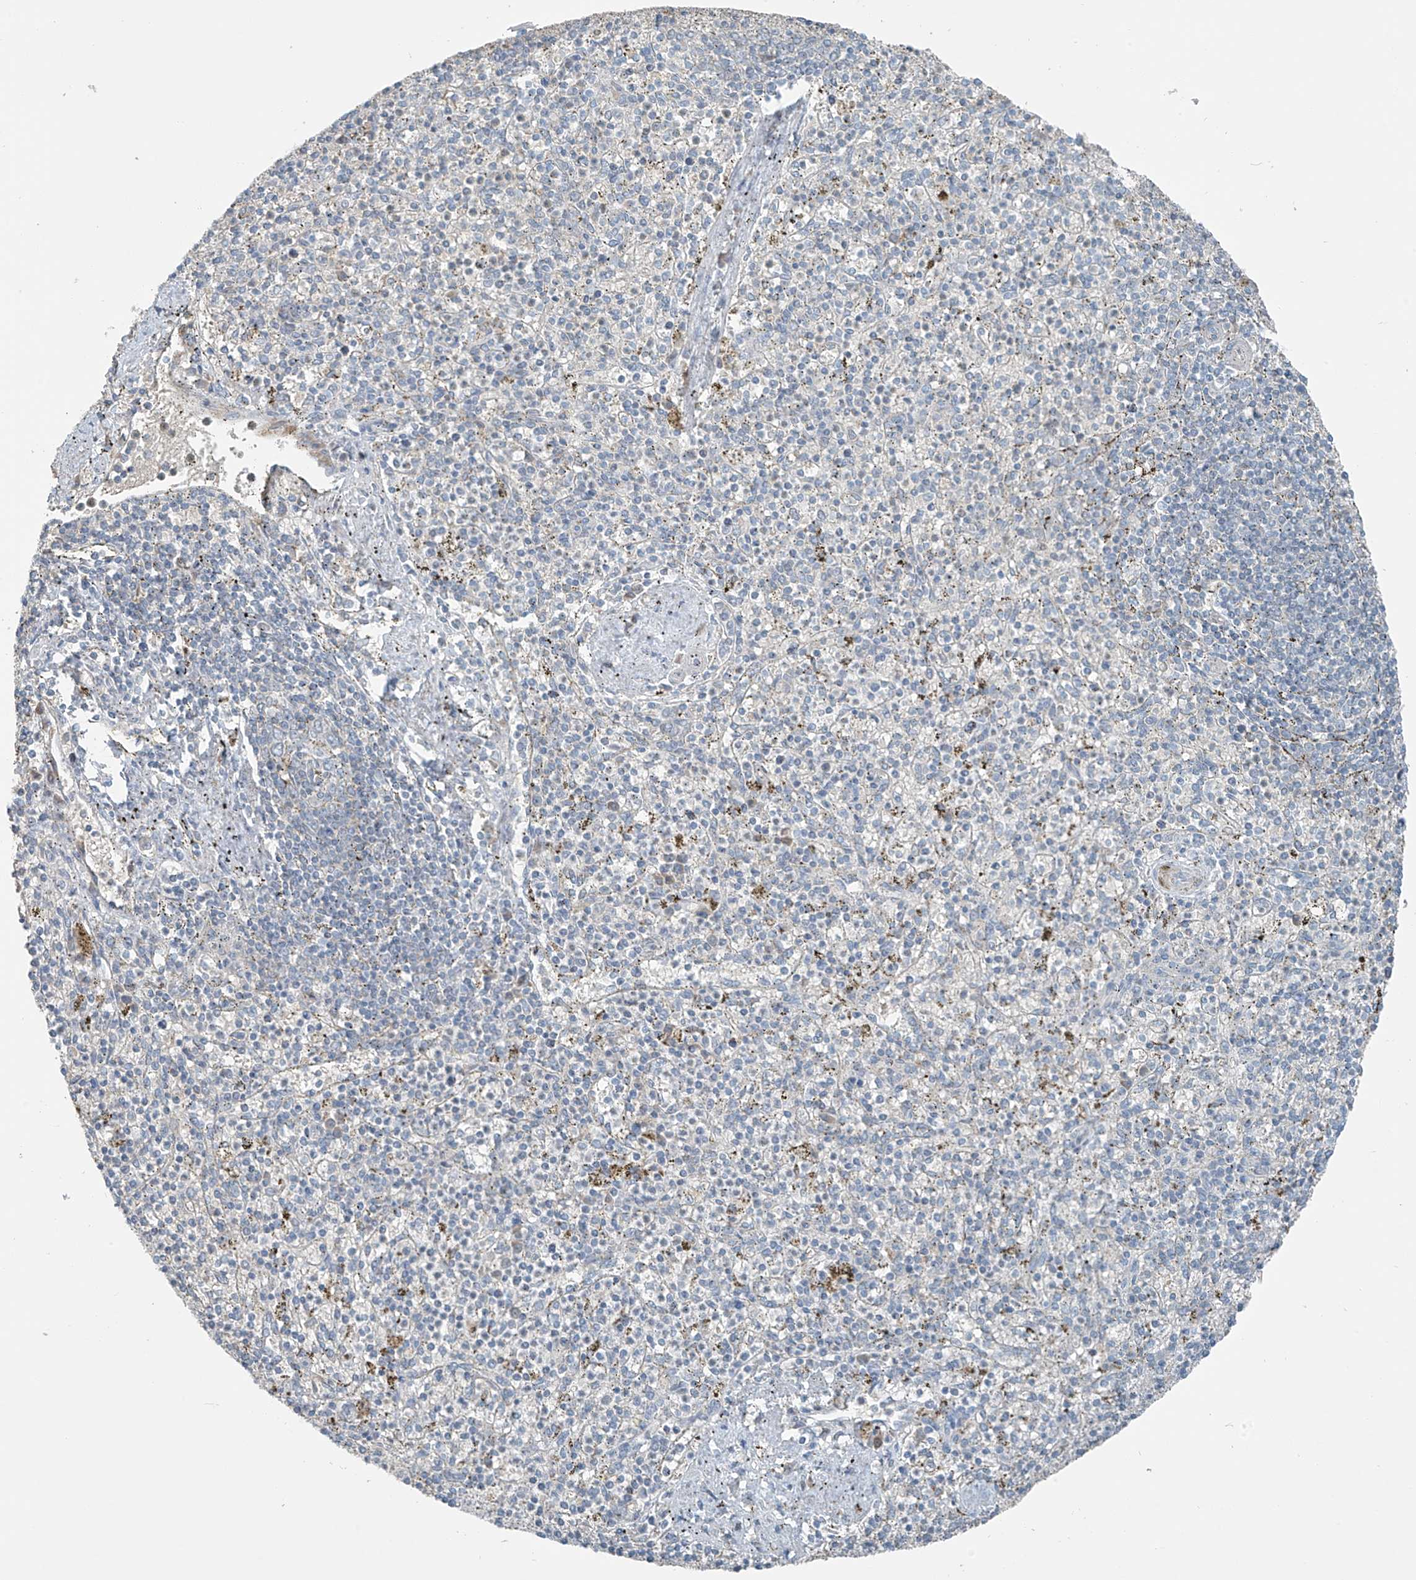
{"staining": {"intensity": "negative", "quantity": "none", "location": "none"}, "tissue": "spleen", "cell_type": "Cells in red pulp", "image_type": "normal", "snomed": [{"axis": "morphology", "description": "Normal tissue, NOS"}, {"axis": "topography", "description": "Spleen"}], "caption": "High magnification brightfield microscopy of unremarkable spleen stained with DAB (brown) and counterstained with hematoxylin (blue): cells in red pulp show no significant positivity.", "gene": "FAM131C", "patient": {"sex": "male", "age": 72}}